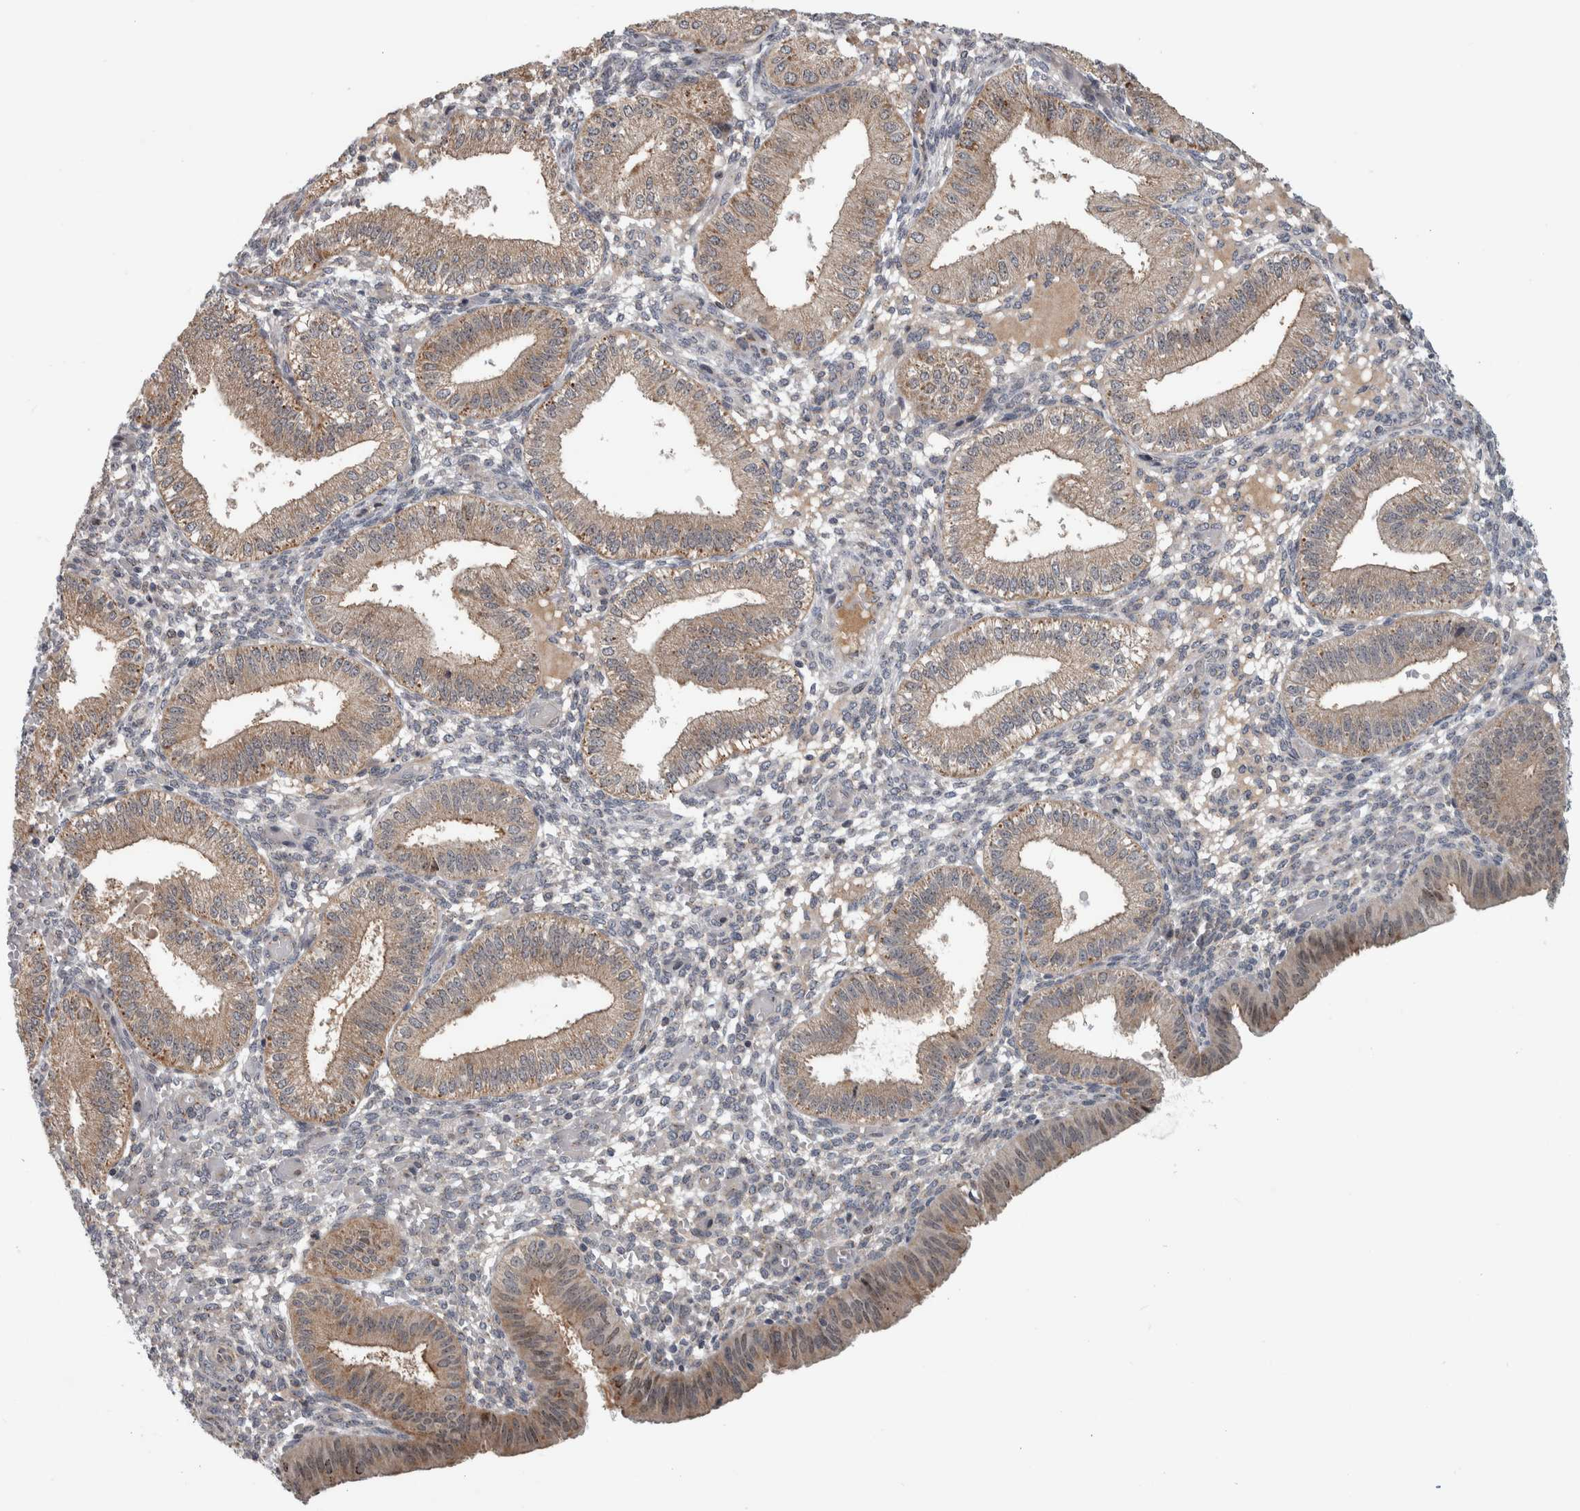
{"staining": {"intensity": "negative", "quantity": "none", "location": "none"}, "tissue": "endometrium", "cell_type": "Cells in endometrial stroma", "image_type": "normal", "snomed": [{"axis": "morphology", "description": "Normal tissue, NOS"}, {"axis": "topography", "description": "Endometrium"}], "caption": "Immunohistochemical staining of normal endometrium shows no significant expression in cells in endometrial stroma. (DAB (3,3'-diaminobenzidine) immunohistochemistry visualized using brightfield microscopy, high magnification).", "gene": "MSL1", "patient": {"sex": "female", "age": 39}}